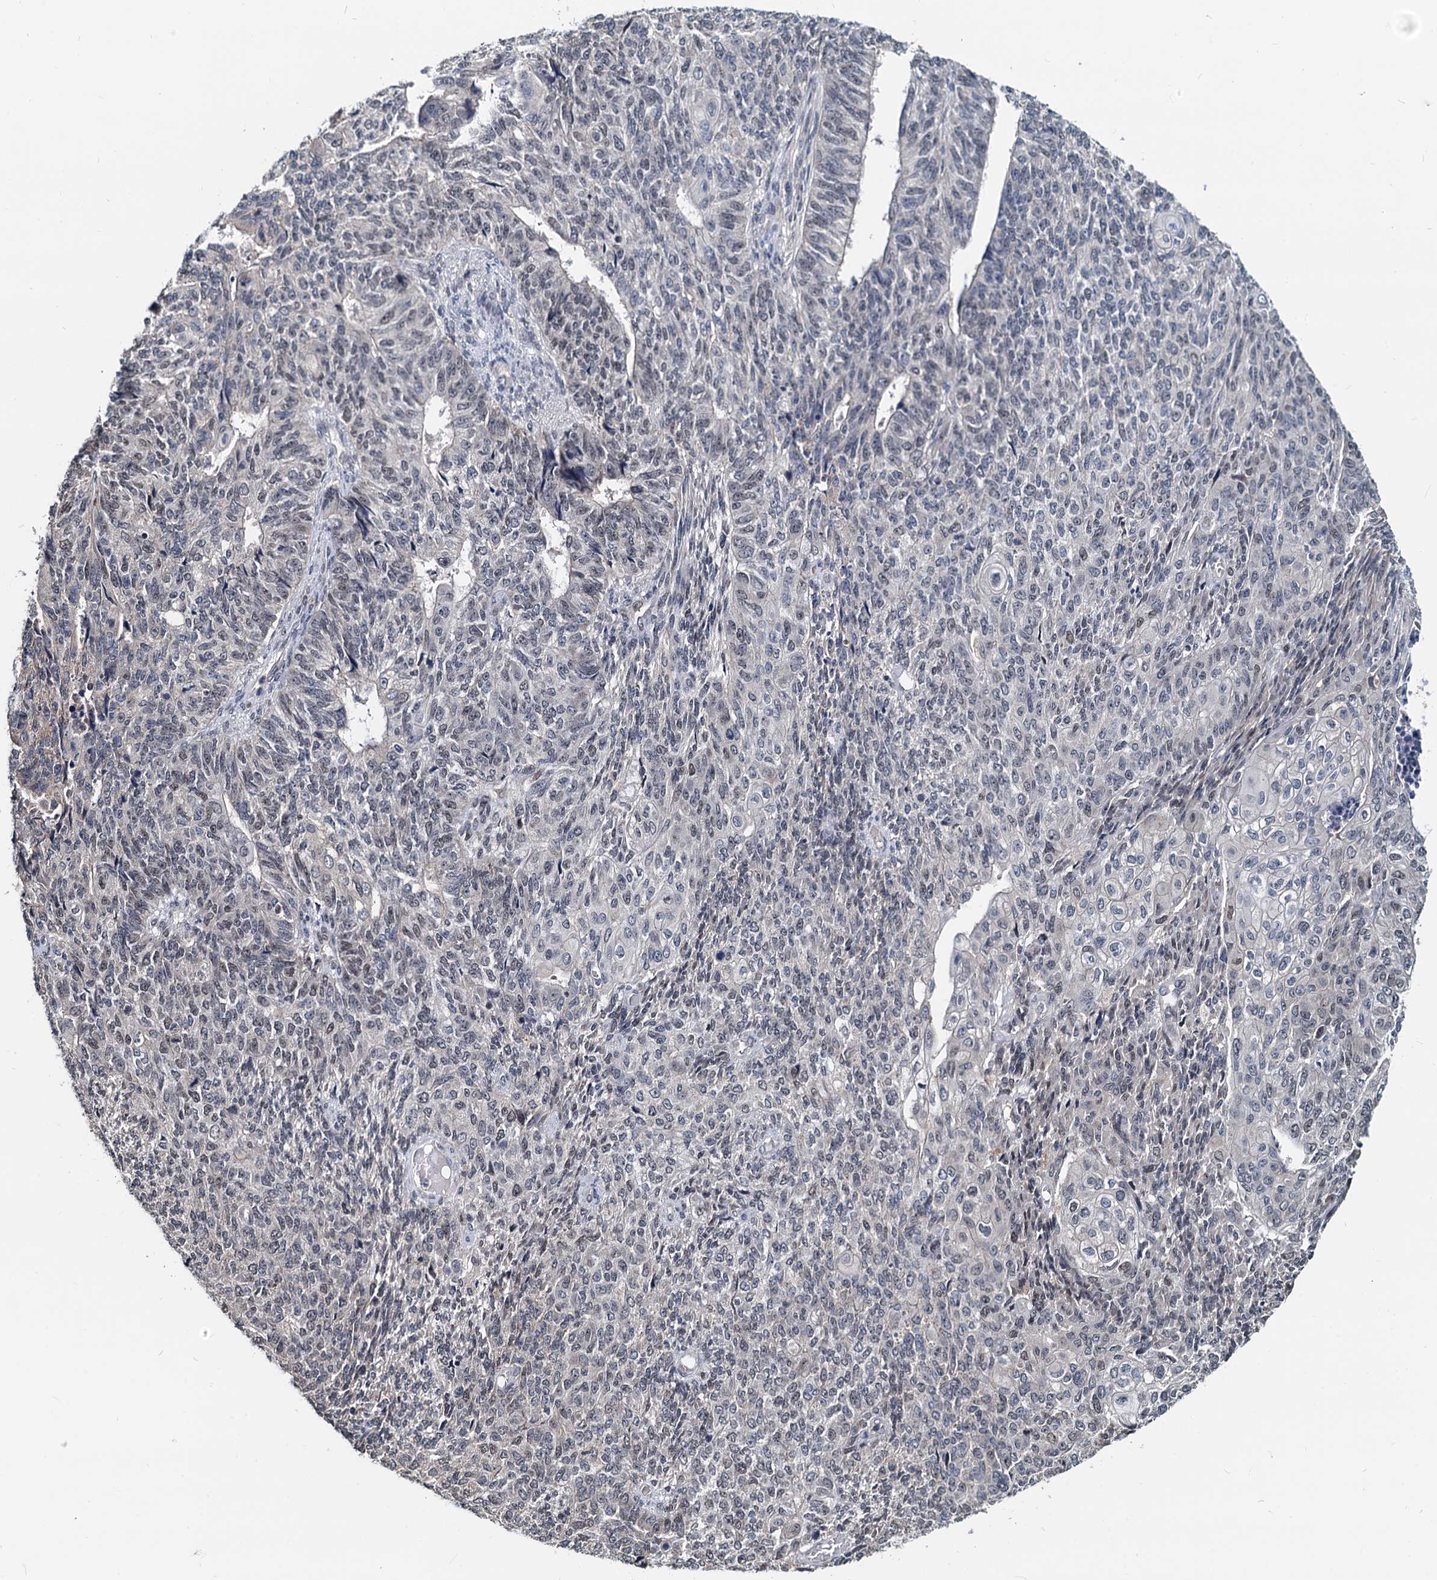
{"staining": {"intensity": "negative", "quantity": "none", "location": "none"}, "tissue": "endometrial cancer", "cell_type": "Tumor cells", "image_type": "cancer", "snomed": [{"axis": "morphology", "description": "Adenocarcinoma, NOS"}, {"axis": "topography", "description": "Endometrium"}], "caption": "Tumor cells are negative for protein expression in human endometrial adenocarcinoma. (DAB (3,3'-diaminobenzidine) IHC, high magnification).", "gene": "MCMBP", "patient": {"sex": "female", "age": 32}}